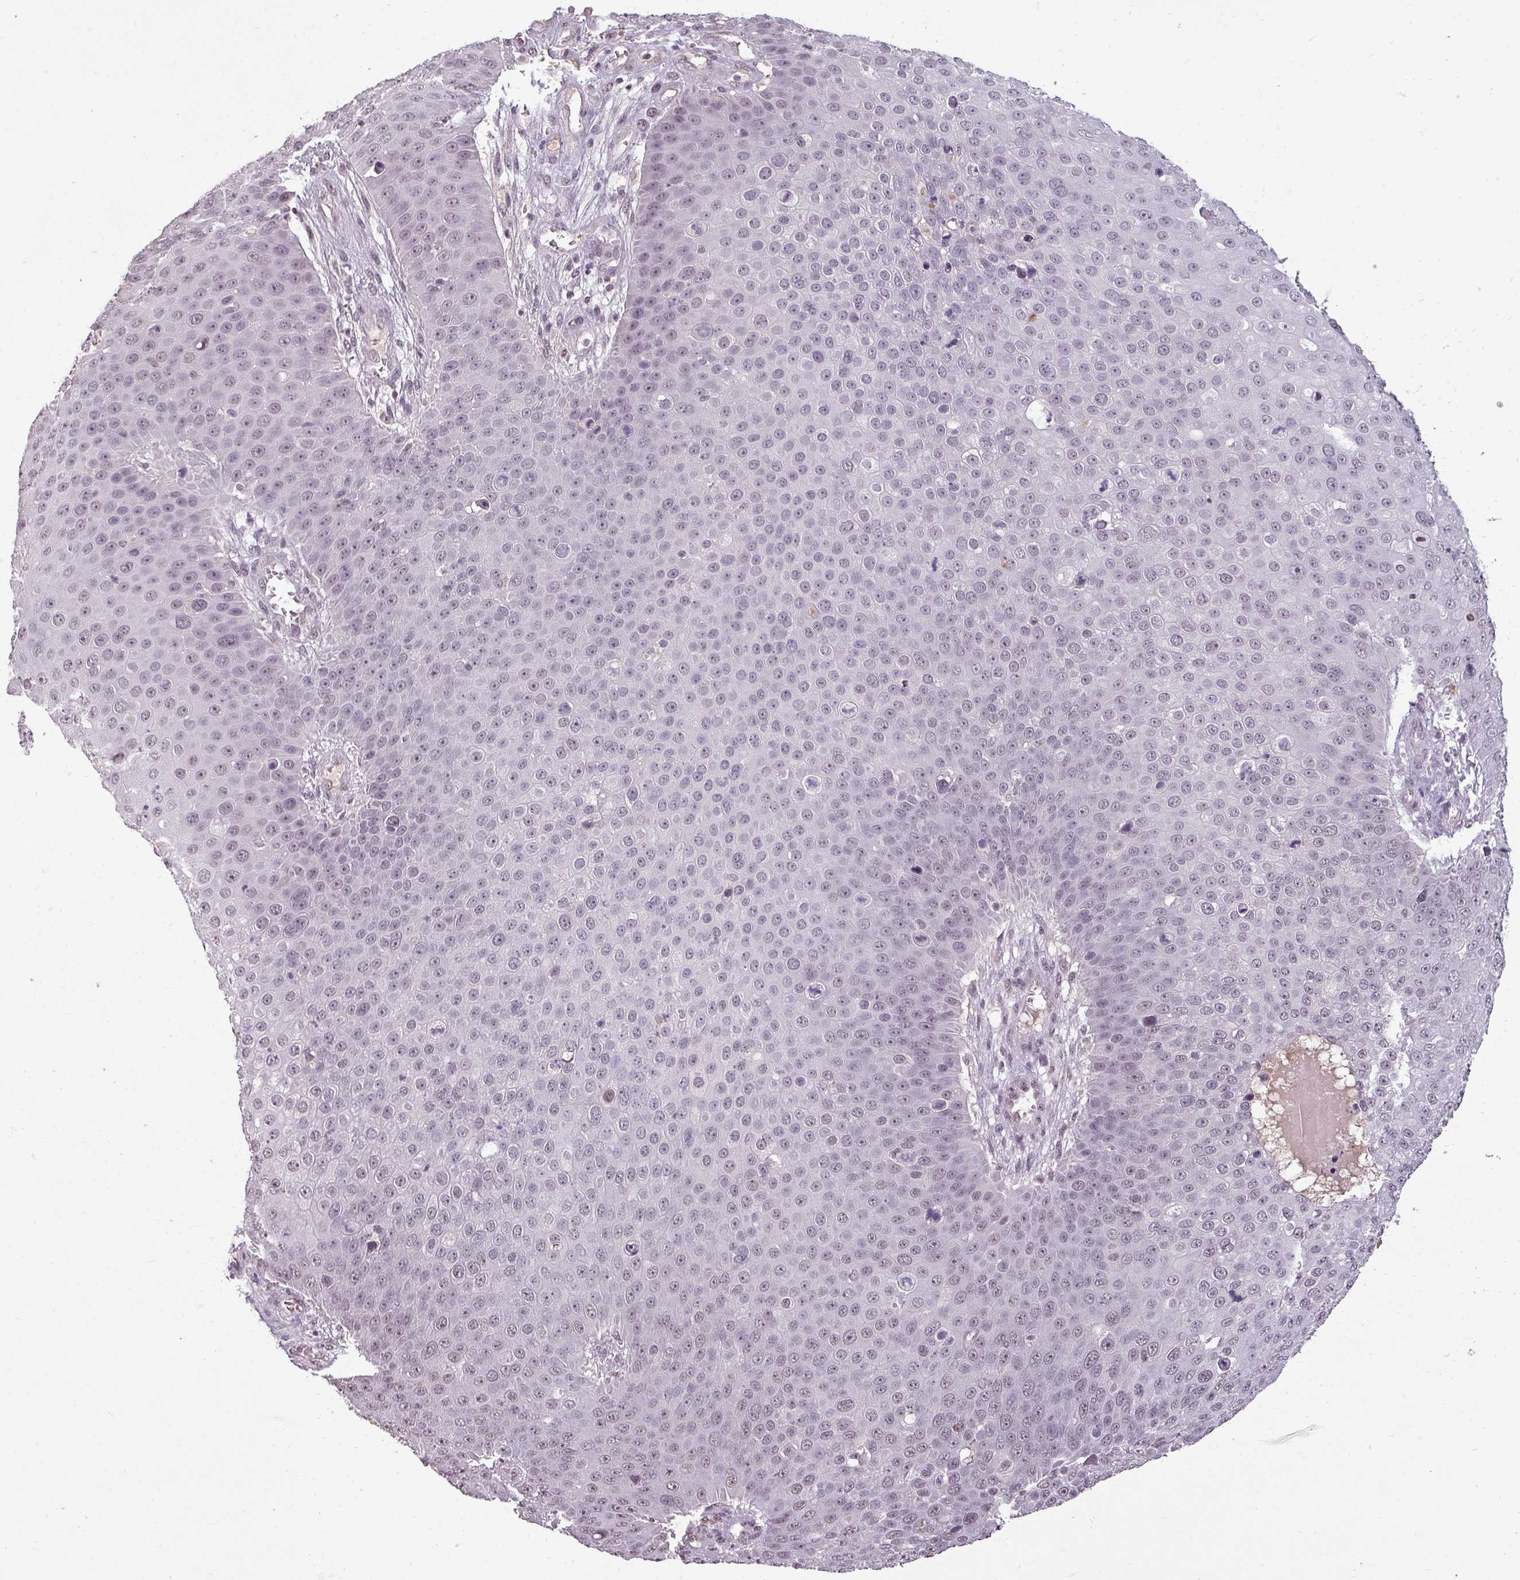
{"staining": {"intensity": "weak", "quantity": "<25%", "location": "nuclear"}, "tissue": "skin cancer", "cell_type": "Tumor cells", "image_type": "cancer", "snomed": [{"axis": "morphology", "description": "Squamous cell carcinoma, NOS"}, {"axis": "topography", "description": "Skin"}], "caption": "Histopathology image shows no protein positivity in tumor cells of squamous cell carcinoma (skin) tissue.", "gene": "BCAS3", "patient": {"sex": "male", "age": 71}}